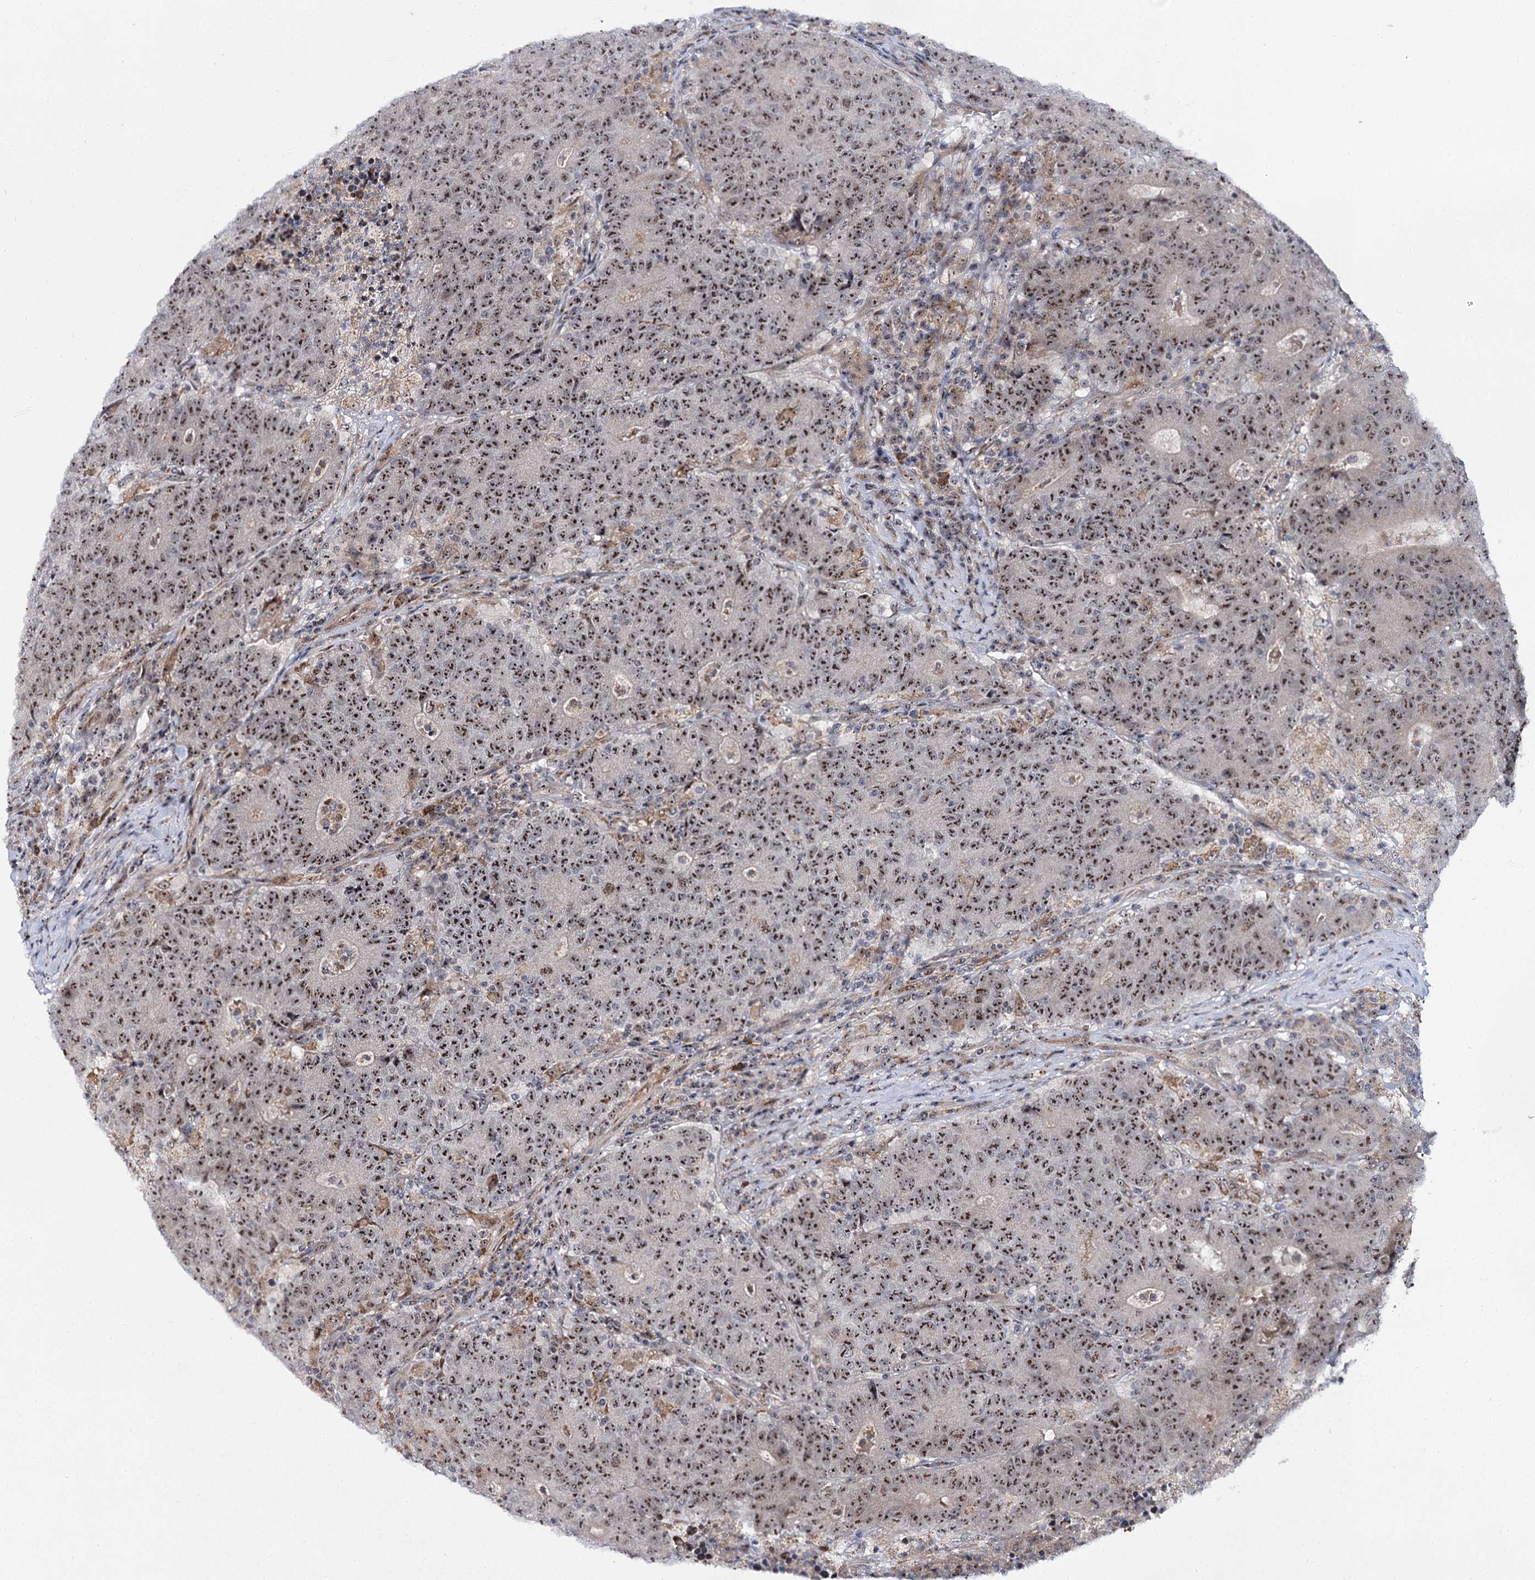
{"staining": {"intensity": "strong", "quantity": ">75%", "location": "nuclear"}, "tissue": "colorectal cancer", "cell_type": "Tumor cells", "image_type": "cancer", "snomed": [{"axis": "morphology", "description": "Adenocarcinoma, NOS"}, {"axis": "topography", "description": "Colon"}], "caption": "Immunohistochemistry staining of colorectal cancer, which shows high levels of strong nuclear positivity in approximately >75% of tumor cells indicating strong nuclear protein positivity. The staining was performed using DAB (brown) for protein detection and nuclei were counterstained in hematoxylin (blue).", "gene": "SUPT20H", "patient": {"sex": "female", "age": 75}}